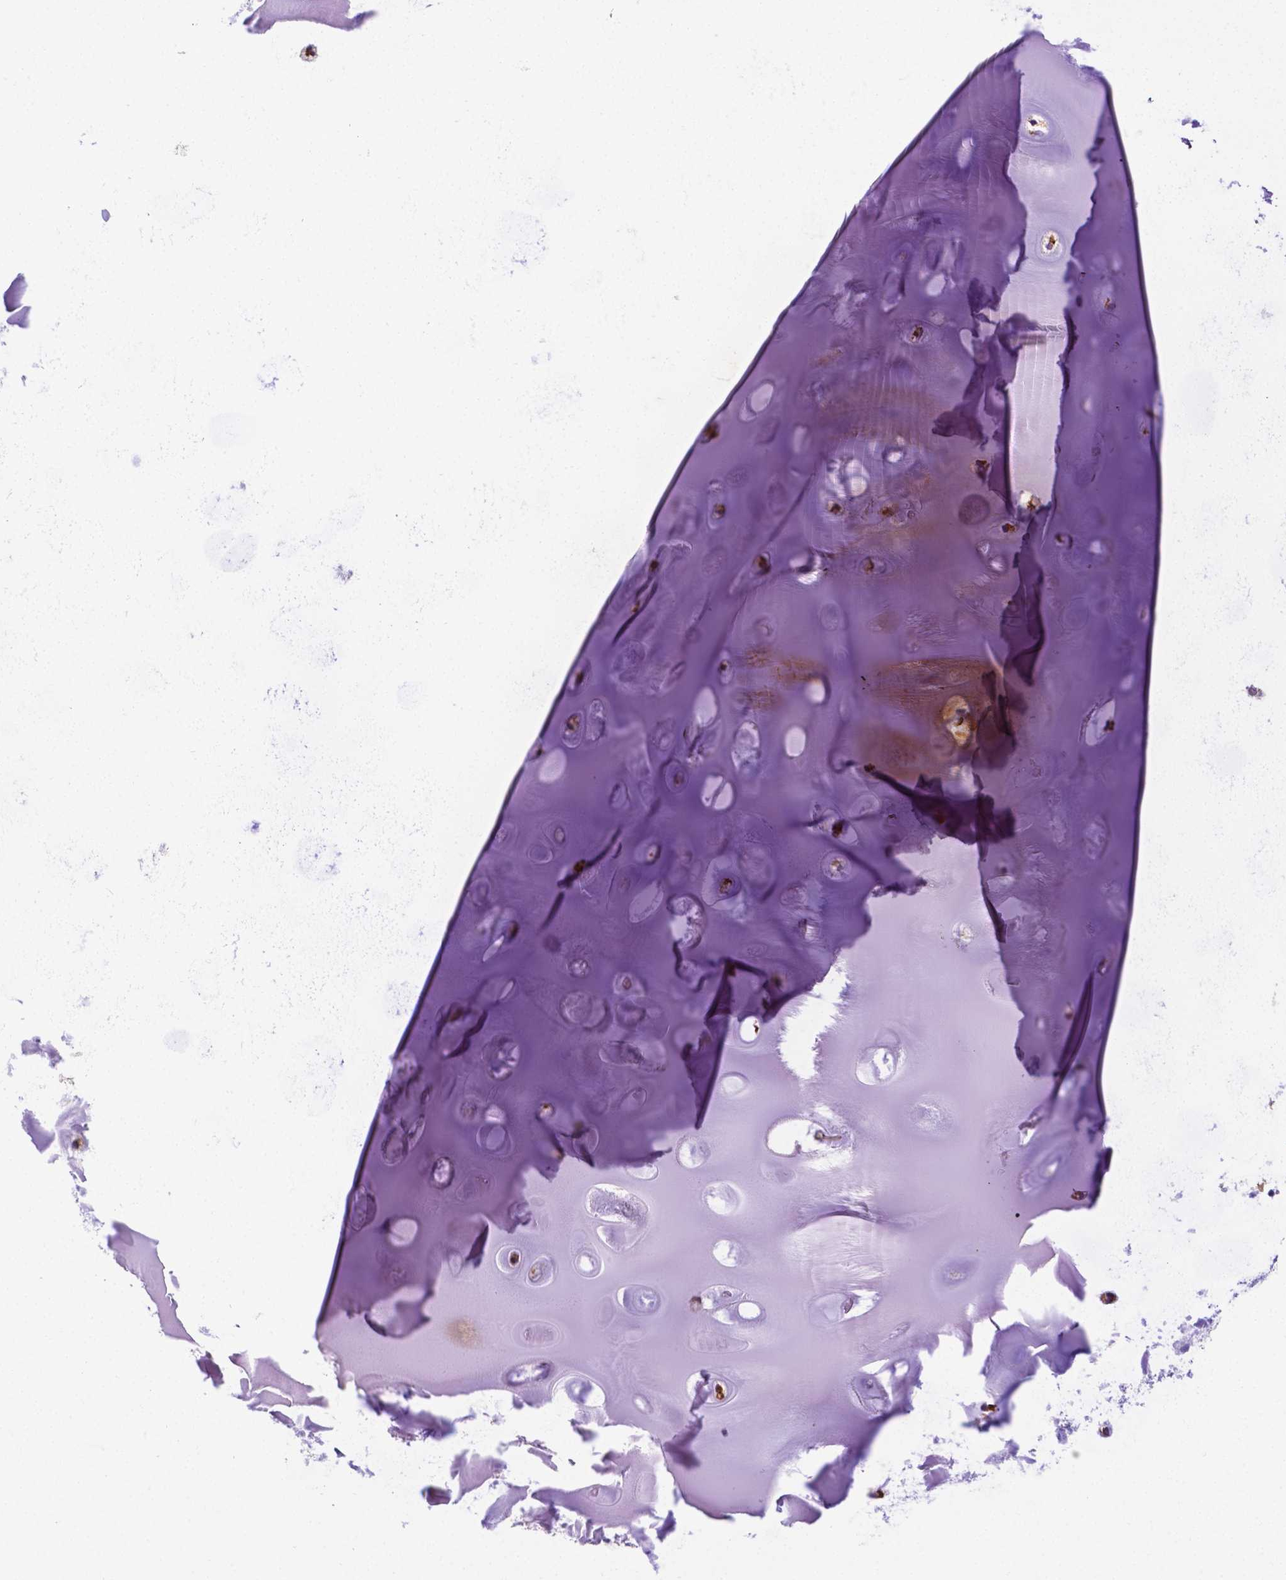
{"staining": {"intensity": "moderate", "quantity": "<25%", "location": "cytoplasmic/membranous"}, "tissue": "soft tissue", "cell_type": "Chondrocytes", "image_type": "normal", "snomed": [{"axis": "morphology", "description": "Normal tissue, NOS"}, {"axis": "morphology", "description": "Squamous cell carcinoma, NOS"}, {"axis": "topography", "description": "Cartilage tissue"}, {"axis": "topography", "description": "Bronchus"}, {"axis": "topography", "description": "Lung"}], "caption": "Immunohistochemistry of normal human soft tissue demonstrates low levels of moderate cytoplasmic/membranous positivity in about <25% of chondrocytes.", "gene": "MTDH", "patient": {"sex": "male", "age": 66}}